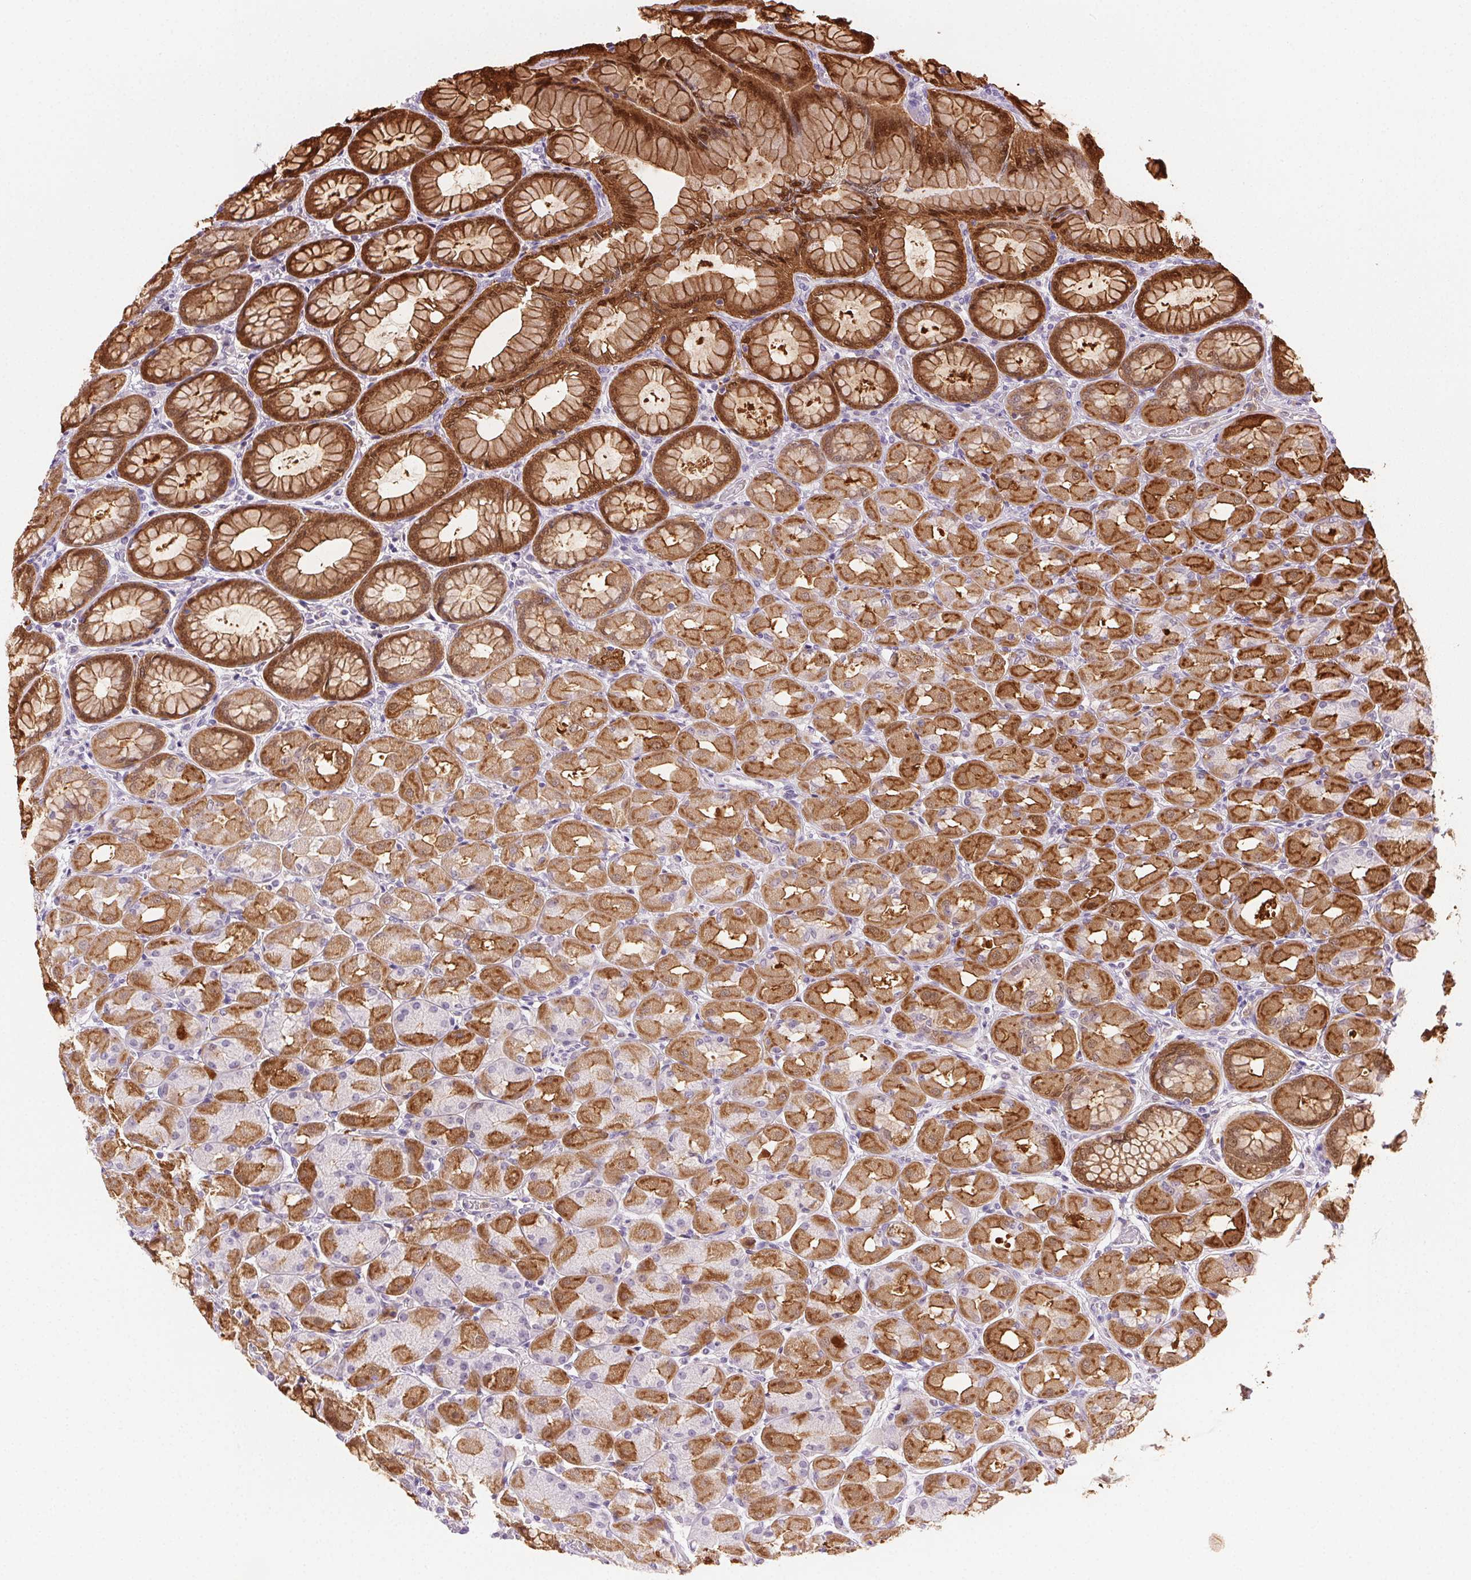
{"staining": {"intensity": "strong", "quantity": "25%-75%", "location": "cytoplasmic/membranous,nuclear"}, "tissue": "stomach", "cell_type": "Glandular cells", "image_type": "normal", "snomed": [{"axis": "morphology", "description": "Normal tissue, NOS"}, {"axis": "topography", "description": "Stomach, upper"}], "caption": "Glandular cells demonstrate strong cytoplasmic/membranous,nuclear staining in approximately 25%-75% of cells in normal stomach. (DAB (3,3'-diaminobenzidine) IHC, brown staining for protein, blue staining for nuclei).", "gene": "TMEM45A", "patient": {"sex": "female", "age": 56}}